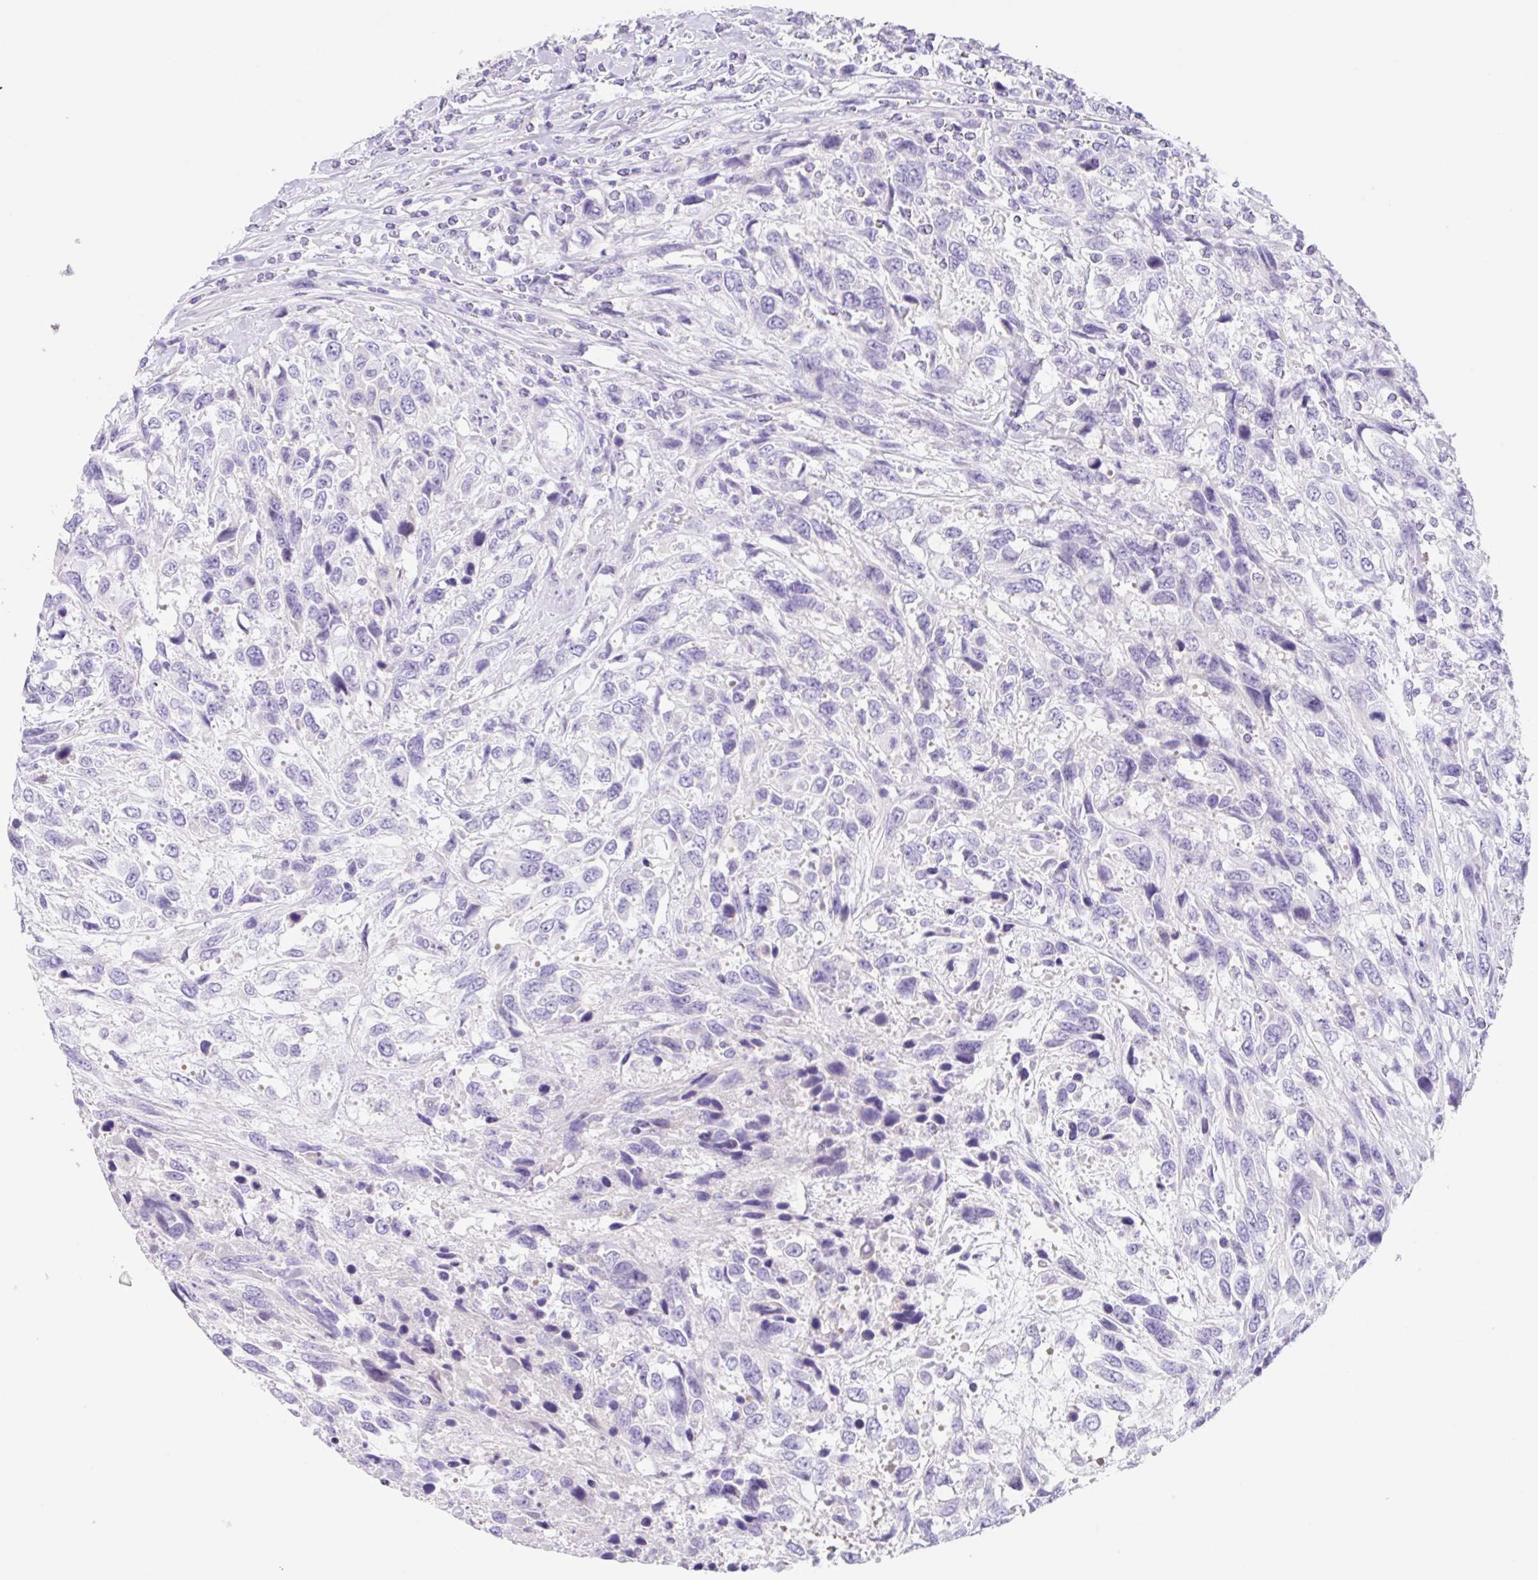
{"staining": {"intensity": "negative", "quantity": "none", "location": "none"}, "tissue": "urothelial cancer", "cell_type": "Tumor cells", "image_type": "cancer", "snomed": [{"axis": "morphology", "description": "Urothelial carcinoma, High grade"}, {"axis": "topography", "description": "Urinary bladder"}], "caption": "Immunohistochemical staining of urothelial cancer demonstrates no significant staining in tumor cells.", "gene": "KLK8", "patient": {"sex": "female", "age": 70}}